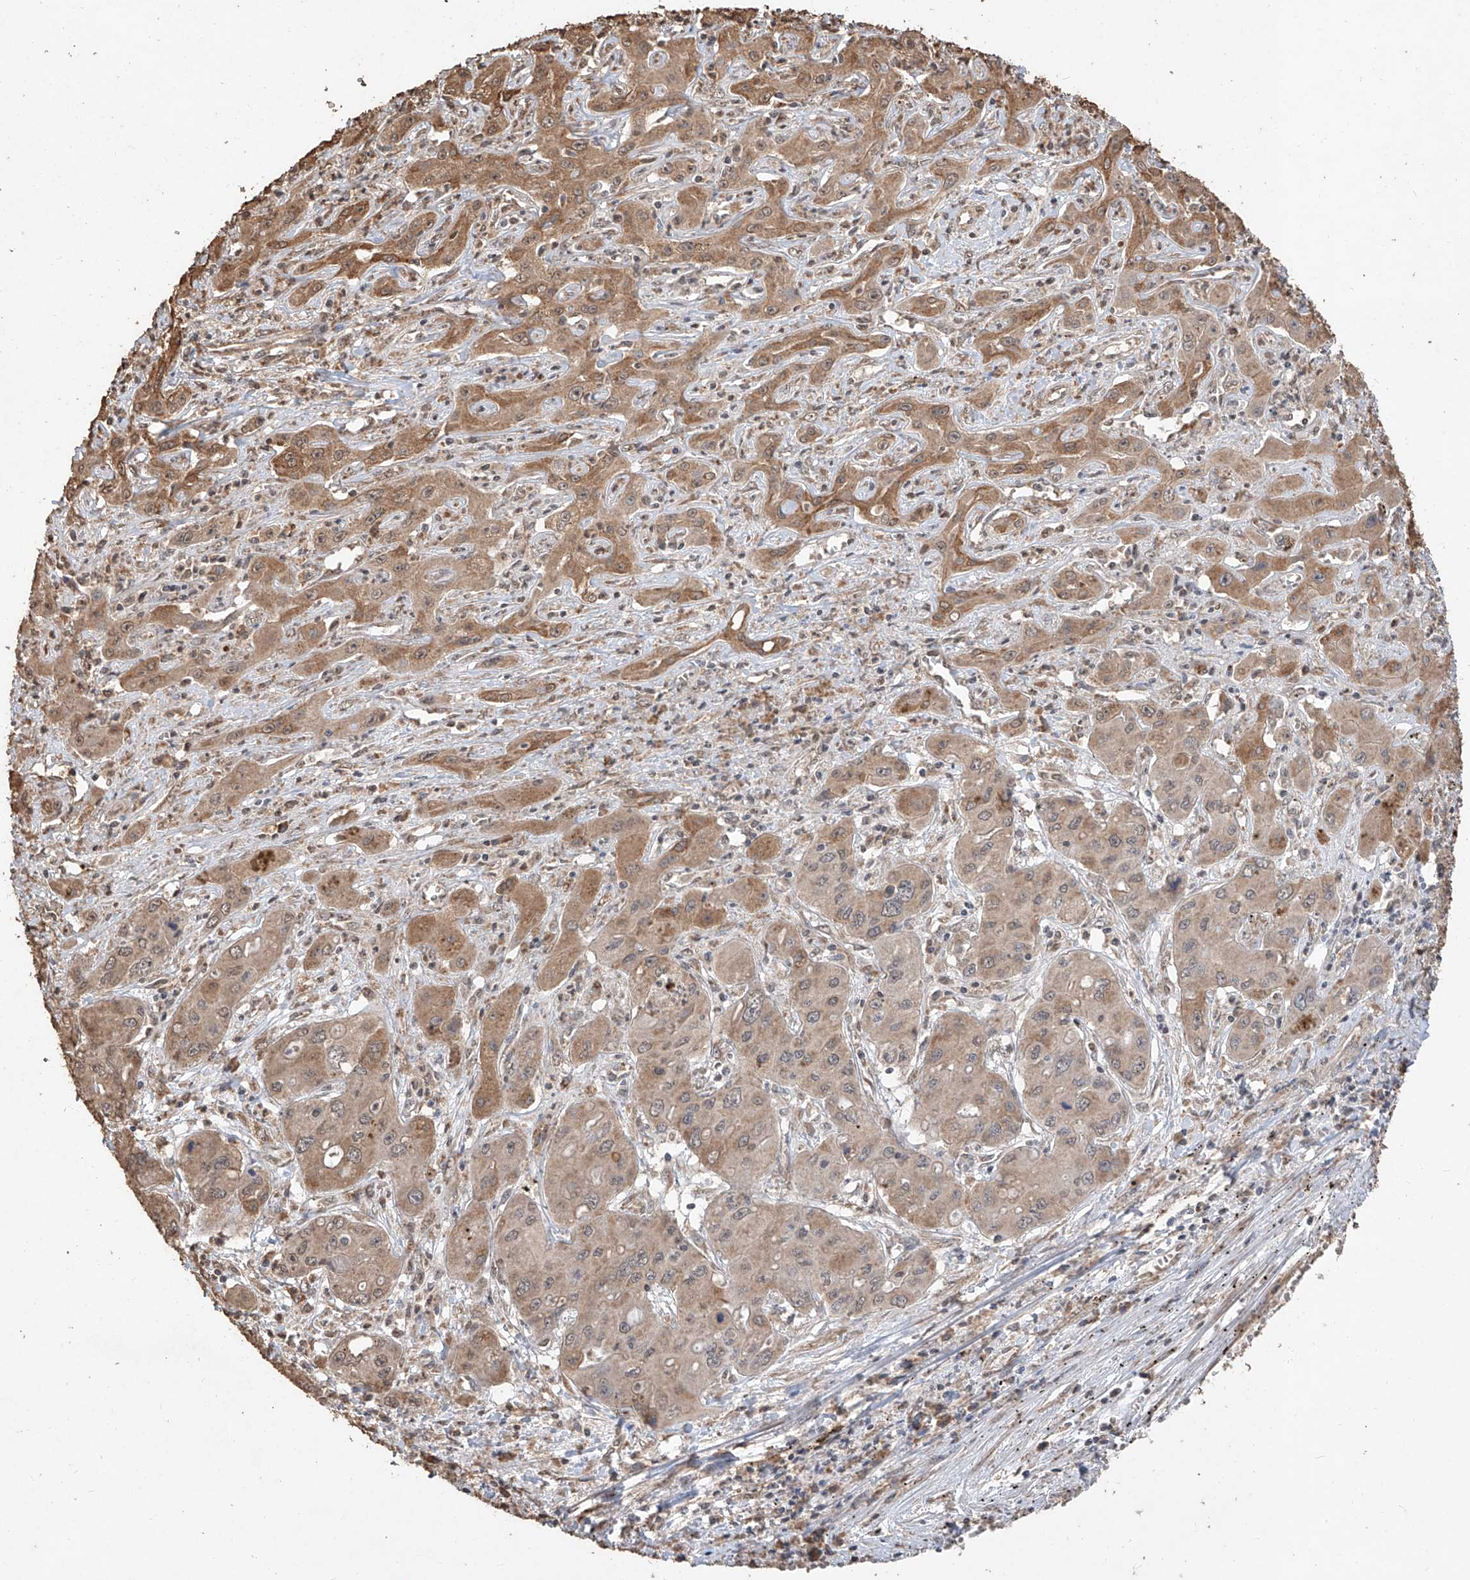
{"staining": {"intensity": "moderate", "quantity": "25%-75%", "location": "cytoplasmic/membranous"}, "tissue": "liver cancer", "cell_type": "Tumor cells", "image_type": "cancer", "snomed": [{"axis": "morphology", "description": "Cholangiocarcinoma"}, {"axis": "topography", "description": "Liver"}], "caption": "Human cholangiocarcinoma (liver) stained with a brown dye shows moderate cytoplasmic/membranous positive expression in approximately 25%-75% of tumor cells.", "gene": "ELOVL1", "patient": {"sex": "male", "age": 67}}